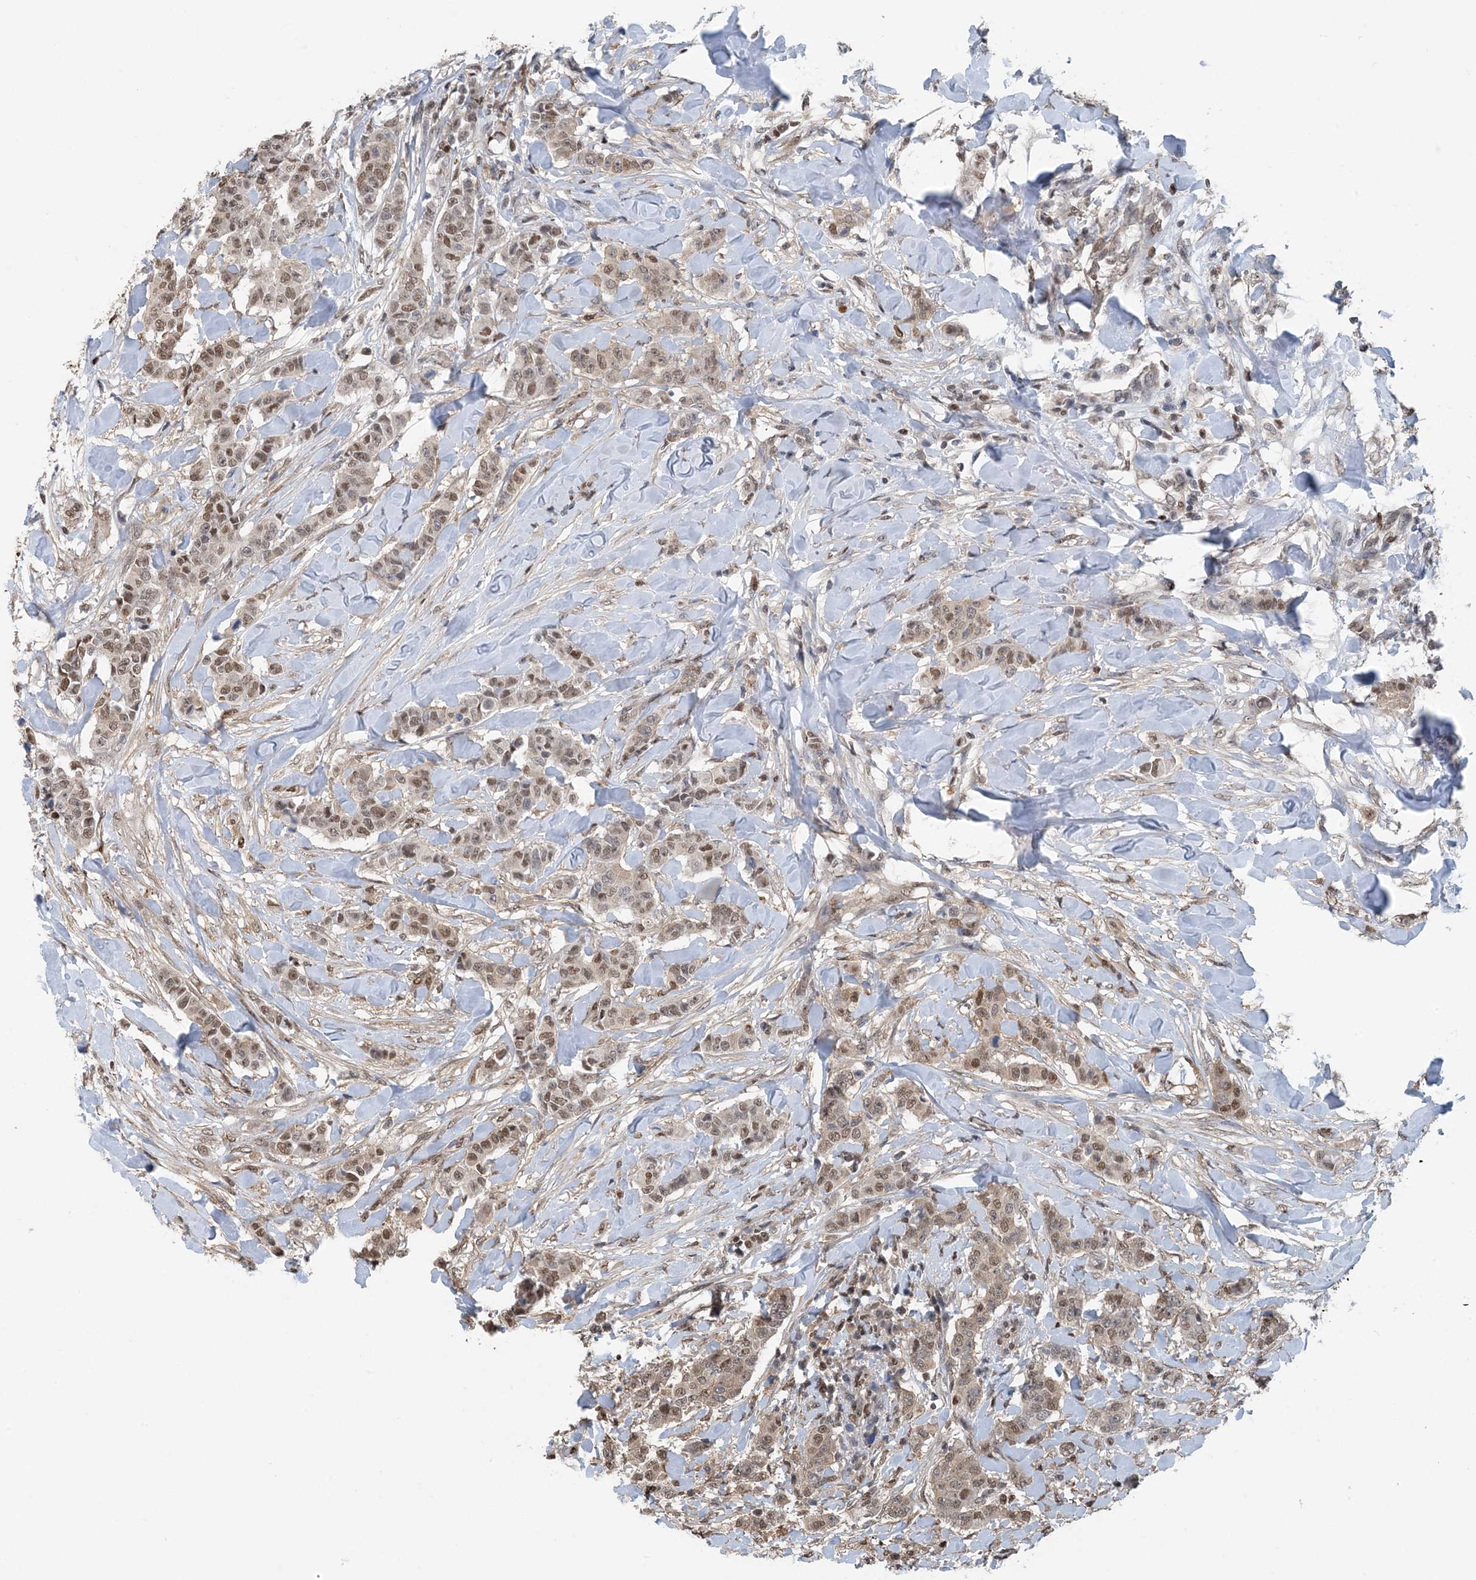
{"staining": {"intensity": "moderate", "quantity": ">75%", "location": "nuclear"}, "tissue": "breast cancer", "cell_type": "Tumor cells", "image_type": "cancer", "snomed": [{"axis": "morphology", "description": "Duct carcinoma"}, {"axis": "topography", "description": "Breast"}], "caption": "Approximately >75% of tumor cells in human breast cancer (intraductal carcinoma) reveal moderate nuclear protein expression as visualized by brown immunohistochemical staining.", "gene": "HIKESHI", "patient": {"sex": "female", "age": 40}}